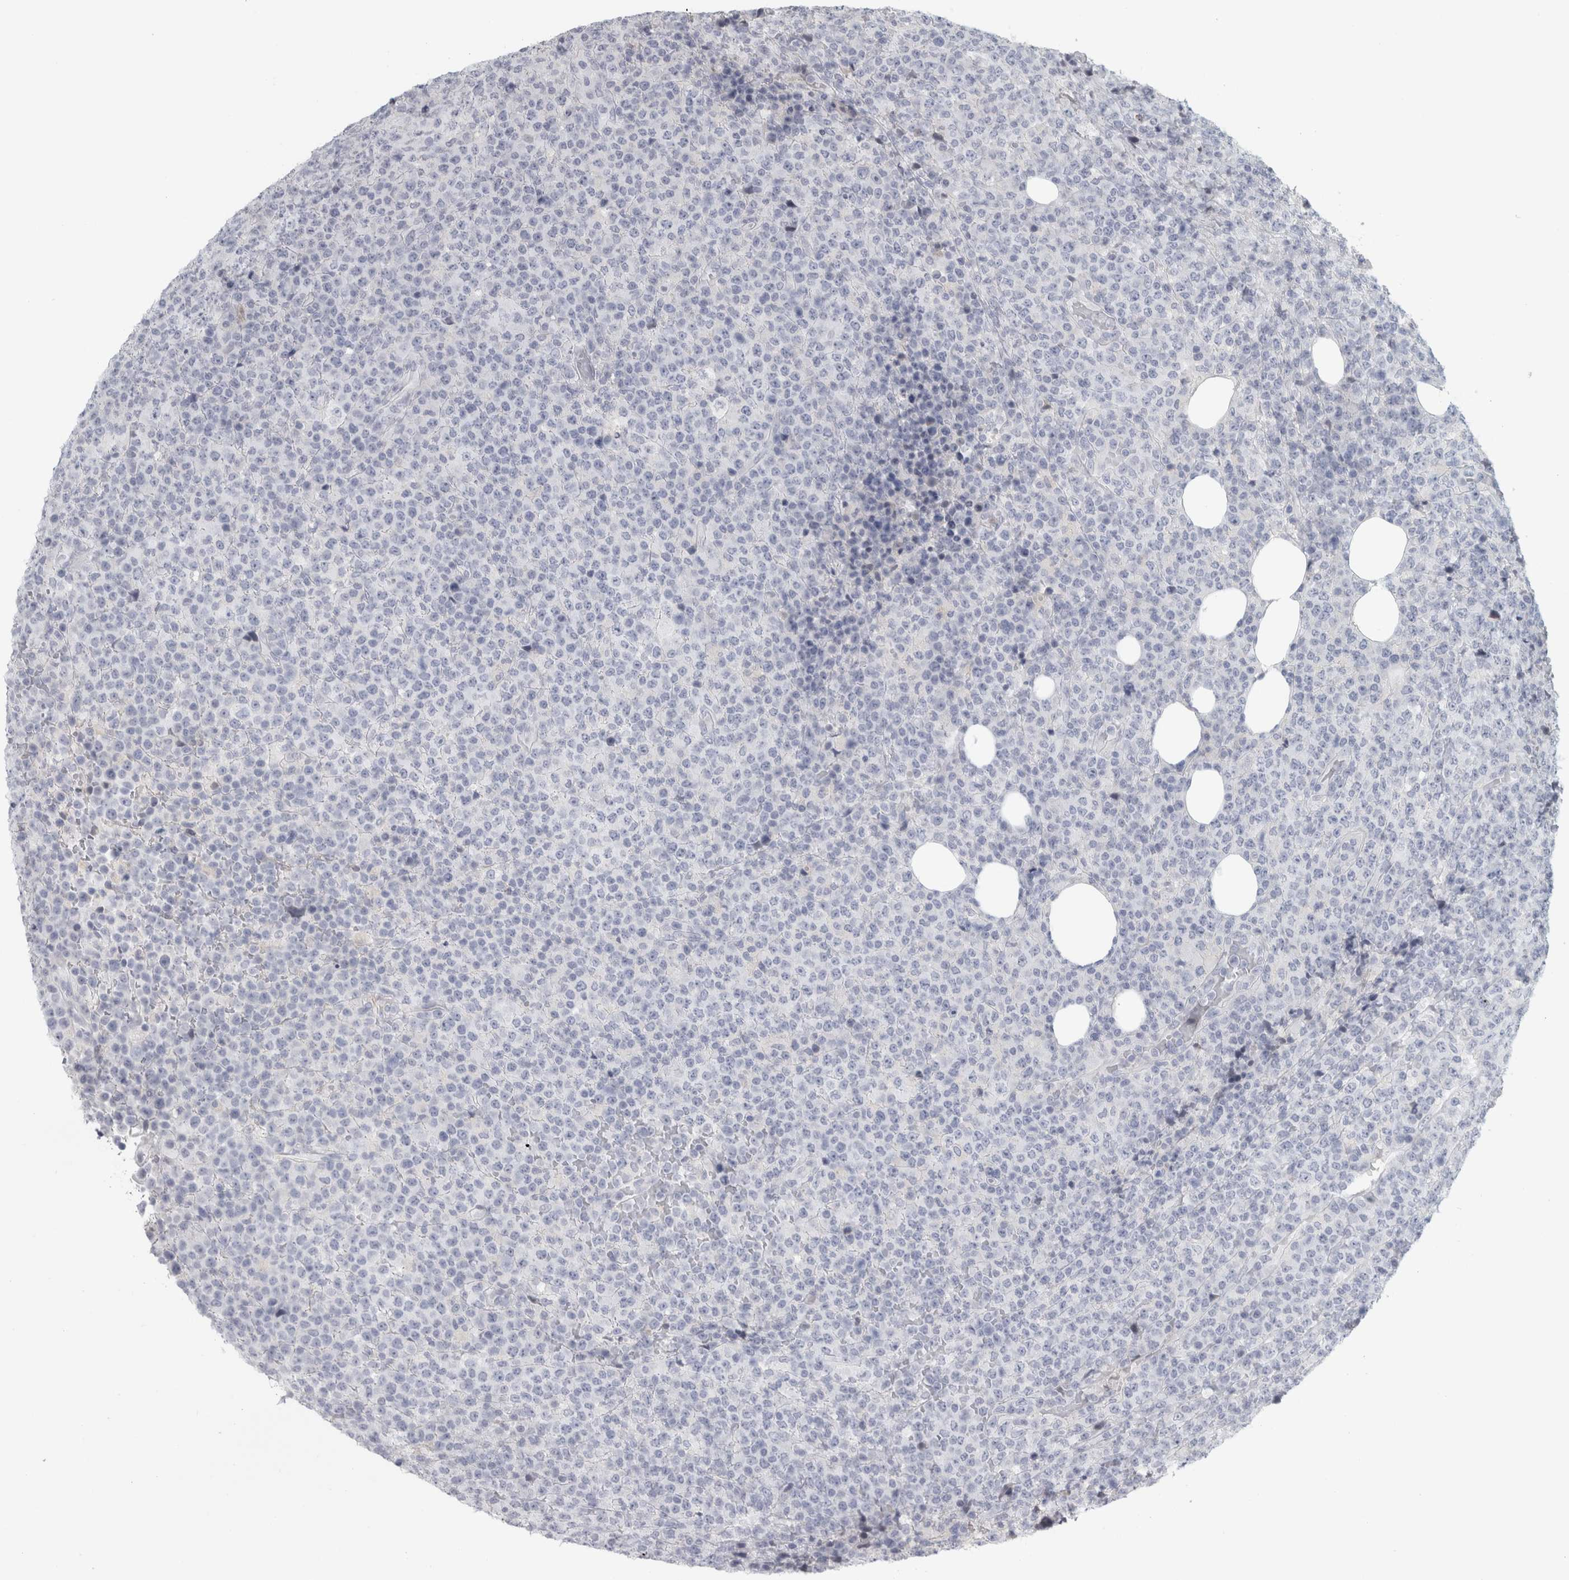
{"staining": {"intensity": "negative", "quantity": "none", "location": "none"}, "tissue": "lymphoma", "cell_type": "Tumor cells", "image_type": "cancer", "snomed": [{"axis": "morphology", "description": "Malignant lymphoma, non-Hodgkin's type, High grade"}, {"axis": "topography", "description": "Lymph node"}], "caption": "A high-resolution histopathology image shows immunohistochemistry staining of lymphoma, which demonstrates no significant staining in tumor cells.", "gene": "CPE", "patient": {"sex": "male", "age": 13}}